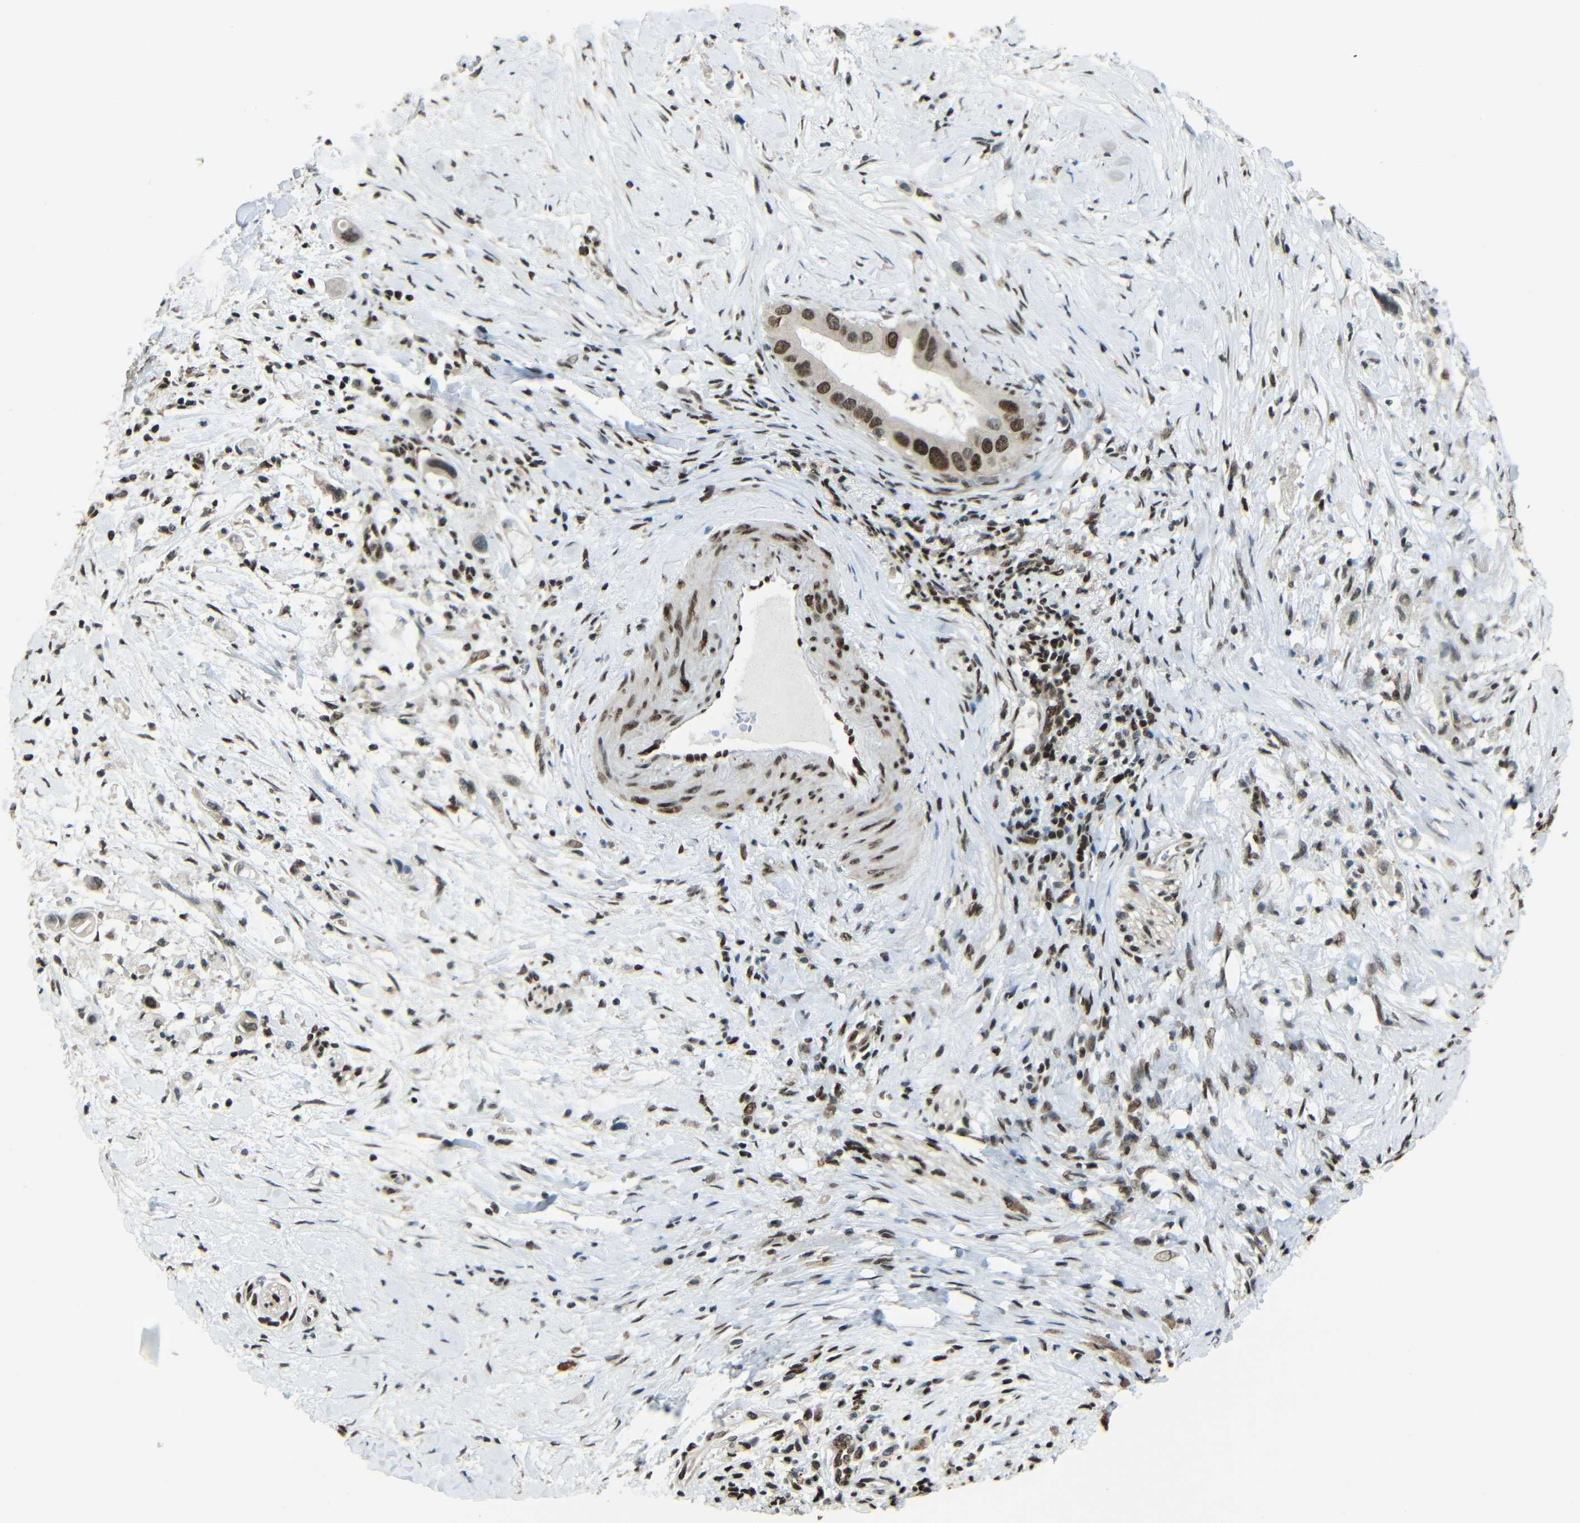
{"staining": {"intensity": "moderate", "quantity": ">75%", "location": "cytoplasmic/membranous,nuclear"}, "tissue": "pancreatic cancer", "cell_type": "Tumor cells", "image_type": "cancer", "snomed": [{"axis": "morphology", "description": "Adenocarcinoma, NOS"}, {"axis": "topography", "description": "Pancreas"}], "caption": "Immunohistochemical staining of human adenocarcinoma (pancreatic) shows moderate cytoplasmic/membranous and nuclear protein expression in about >75% of tumor cells. The protein is stained brown, and the nuclei are stained in blue (DAB (3,3'-diaminobenzidine) IHC with brightfield microscopy, high magnification).", "gene": "PSIP1", "patient": {"sex": "male", "age": 55}}